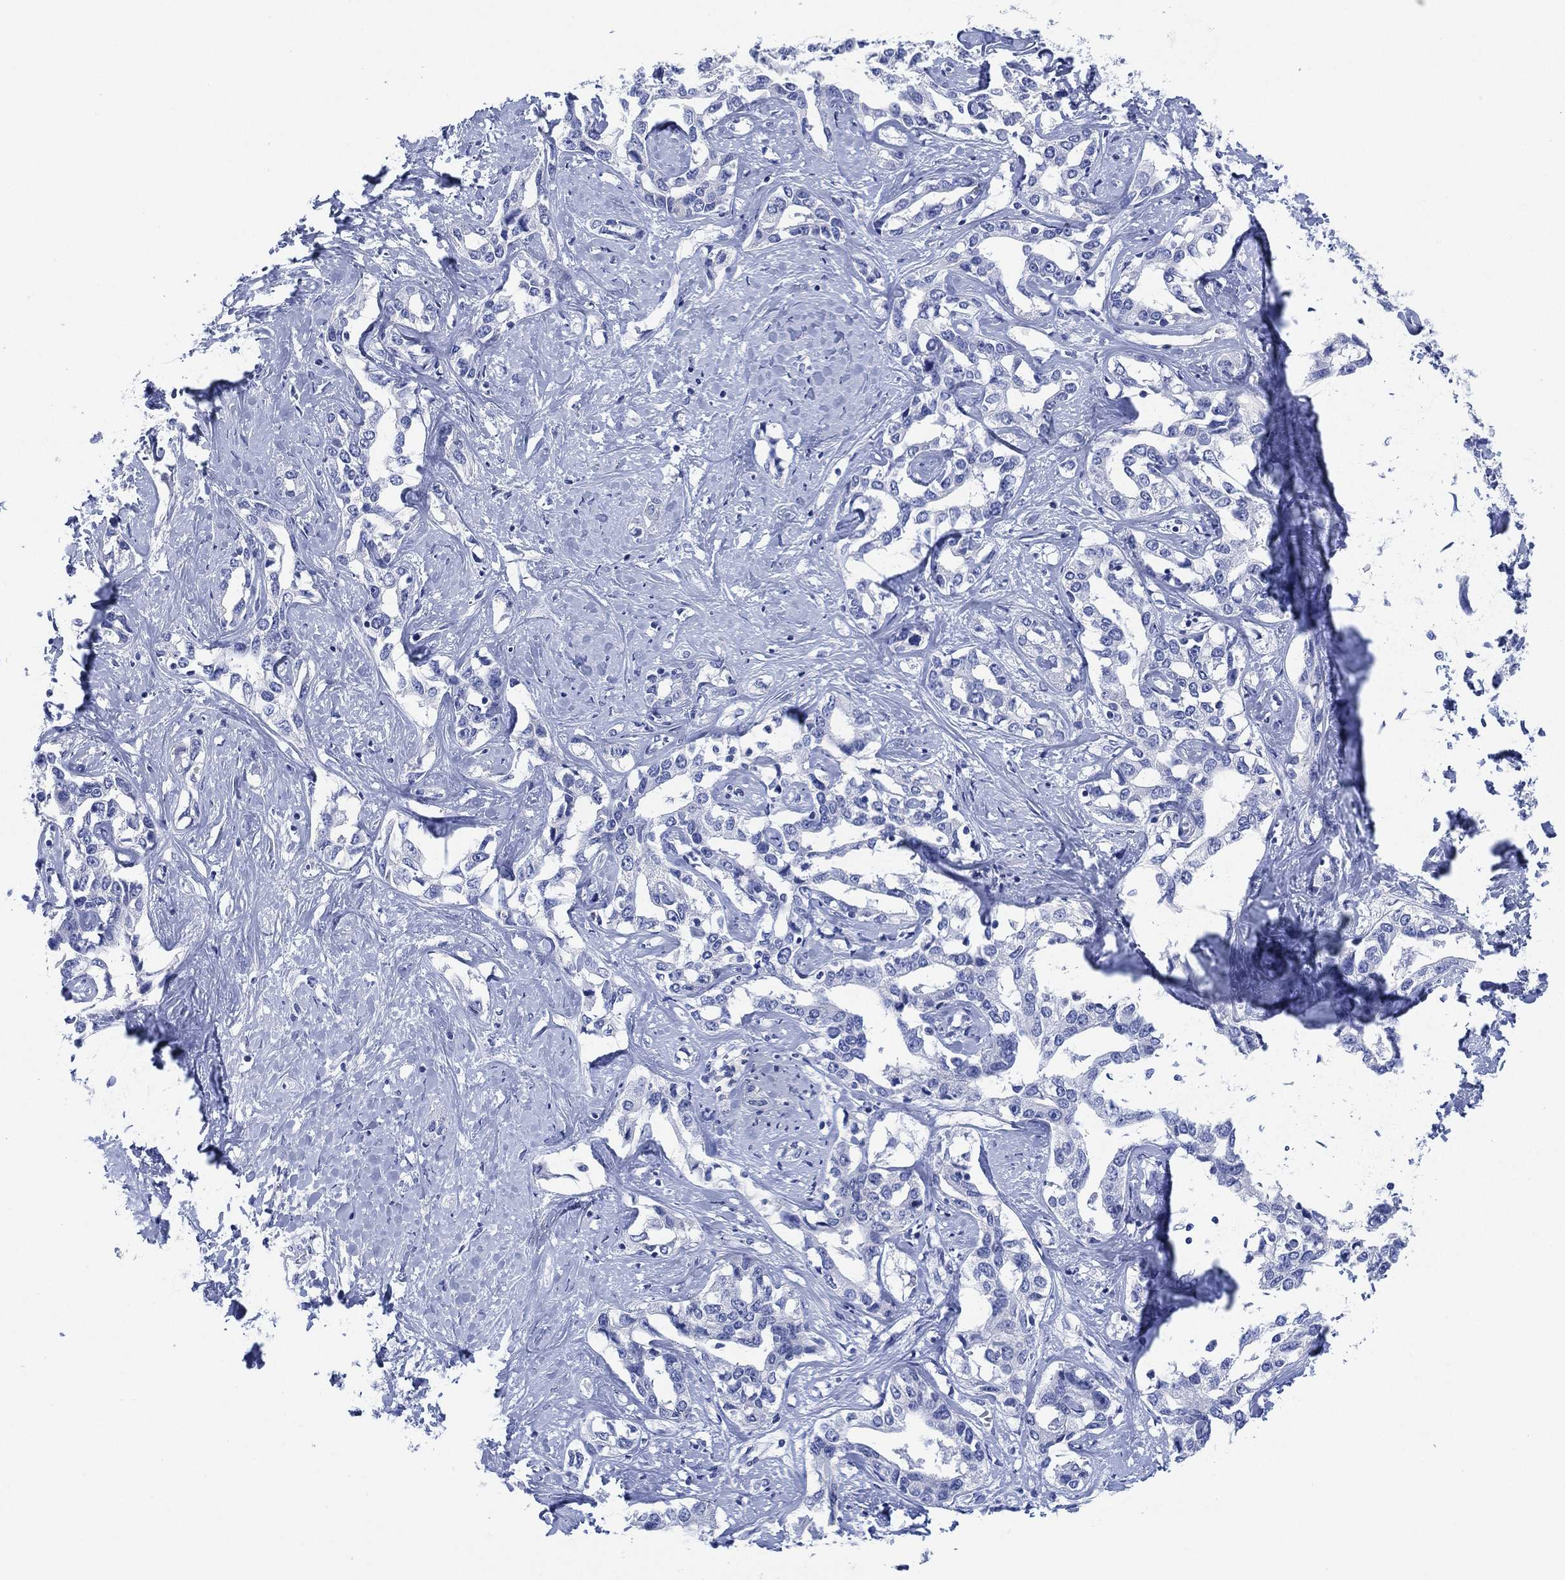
{"staining": {"intensity": "negative", "quantity": "none", "location": "none"}, "tissue": "liver cancer", "cell_type": "Tumor cells", "image_type": "cancer", "snomed": [{"axis": "morphology", "description": "Cholangiocarcinoma"}, {"axis": "topography", "description": "Liver"}], "caption": "Tumor cells are negative for brown protein staining in liver cancer (cholangiocarcinoma).", "gene": "SLC9C2", "patient": {"sex": "male", "age": 59}}